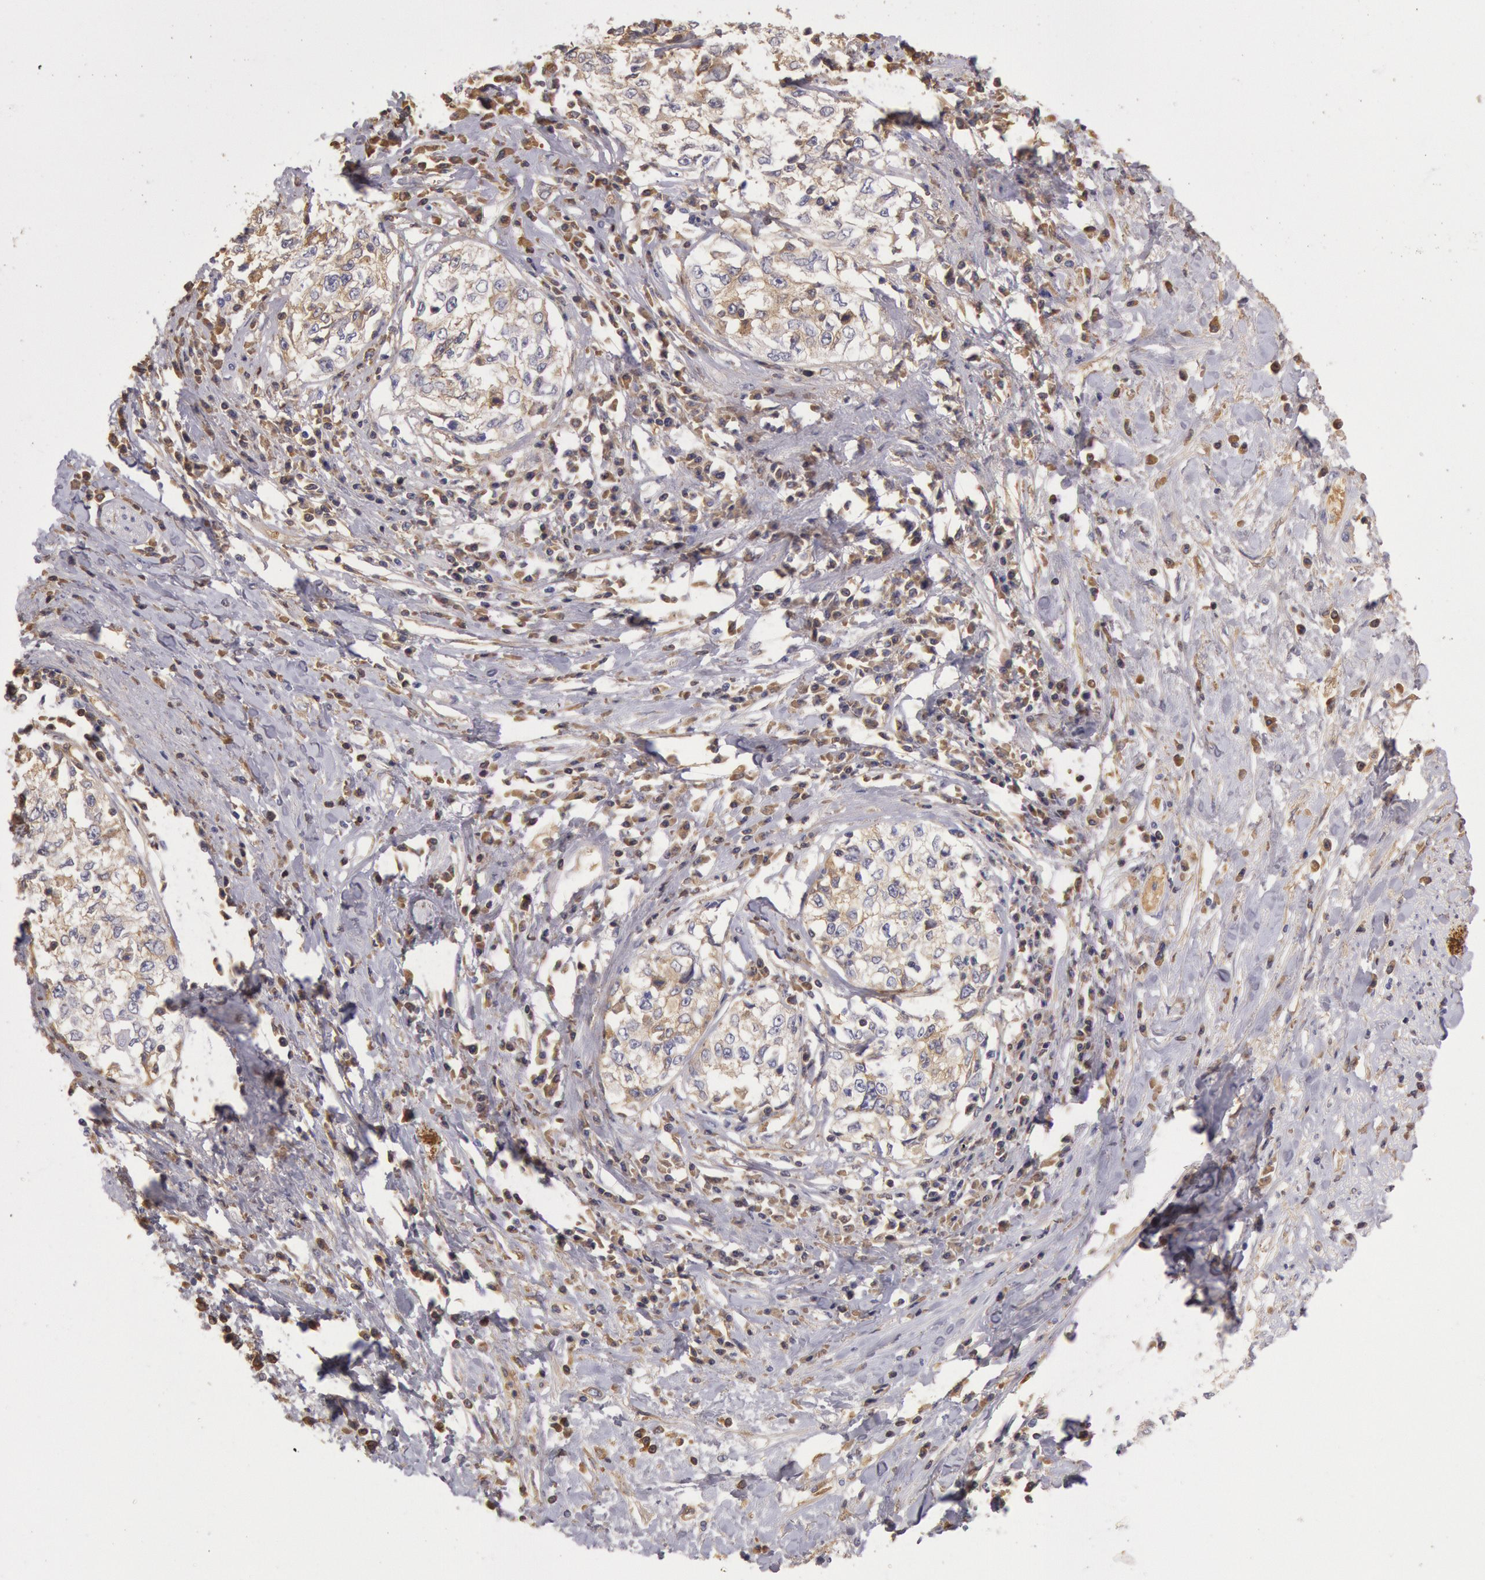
{"staining": {"intensity": "negative", "quantity": "none", "location": "none"}, "tissue": "cervical cancer", "cell_type": "Tumor cells", "image_type": "cancer", "snomed": [{"axis": "morphology", "description": "Squamous cell carcinoma, NOS"}, {"axis": "topography", "description": "Cervix"}], "caption": "Cervical cancer was stained to show a protein in brown. There is no significant staining in tumor cells.", "gene": "C1R", "patient": {"sex": "female", "age": 57}}